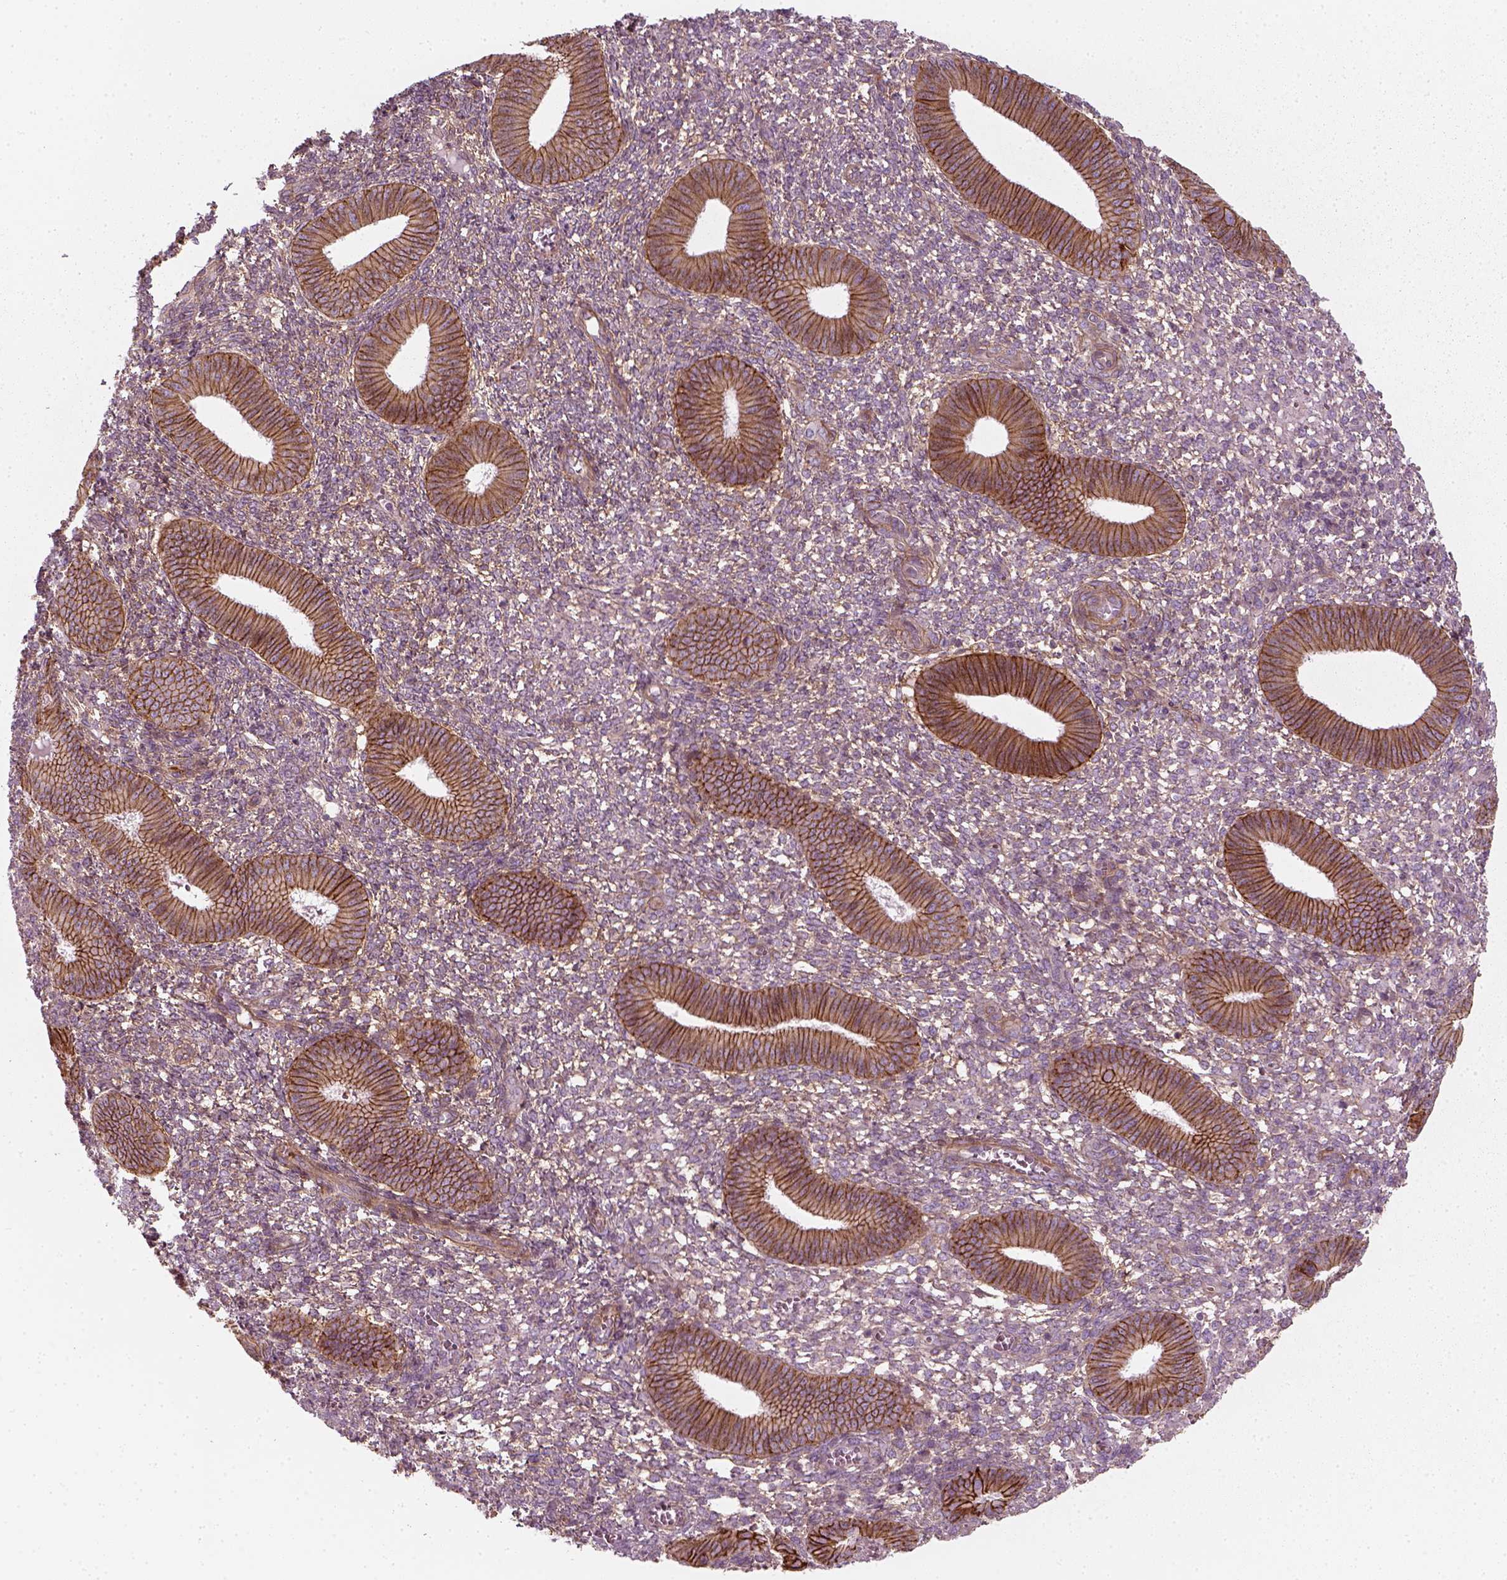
{"staining": {"intensity": "weak", "quantity": ">75%", "location": "cytoplasmic/membranous"}, "tissue": "endometrium", "cell_type": "Cells in endometrial stroma", "image_type": "normal", "snomed": [{"axis": "morphology", "description": "Normal tissue, NOS"}, {"axis": "topography", "description": "Endometrium"}], "caption": "Immunohistochemical staining of normal endometrium reveals >75% levels of weak cytoplasmic/membranous protein positivity in about >75% of cells in endometrial stroma. (Stains: DAB (3,3'-diaminobenzidine) in brown, nuclei in blue, Microscopy: brightfield microscopy at high magnification).", "gene": "NPTN", "patient": {"sex": "female", "age": 42}}